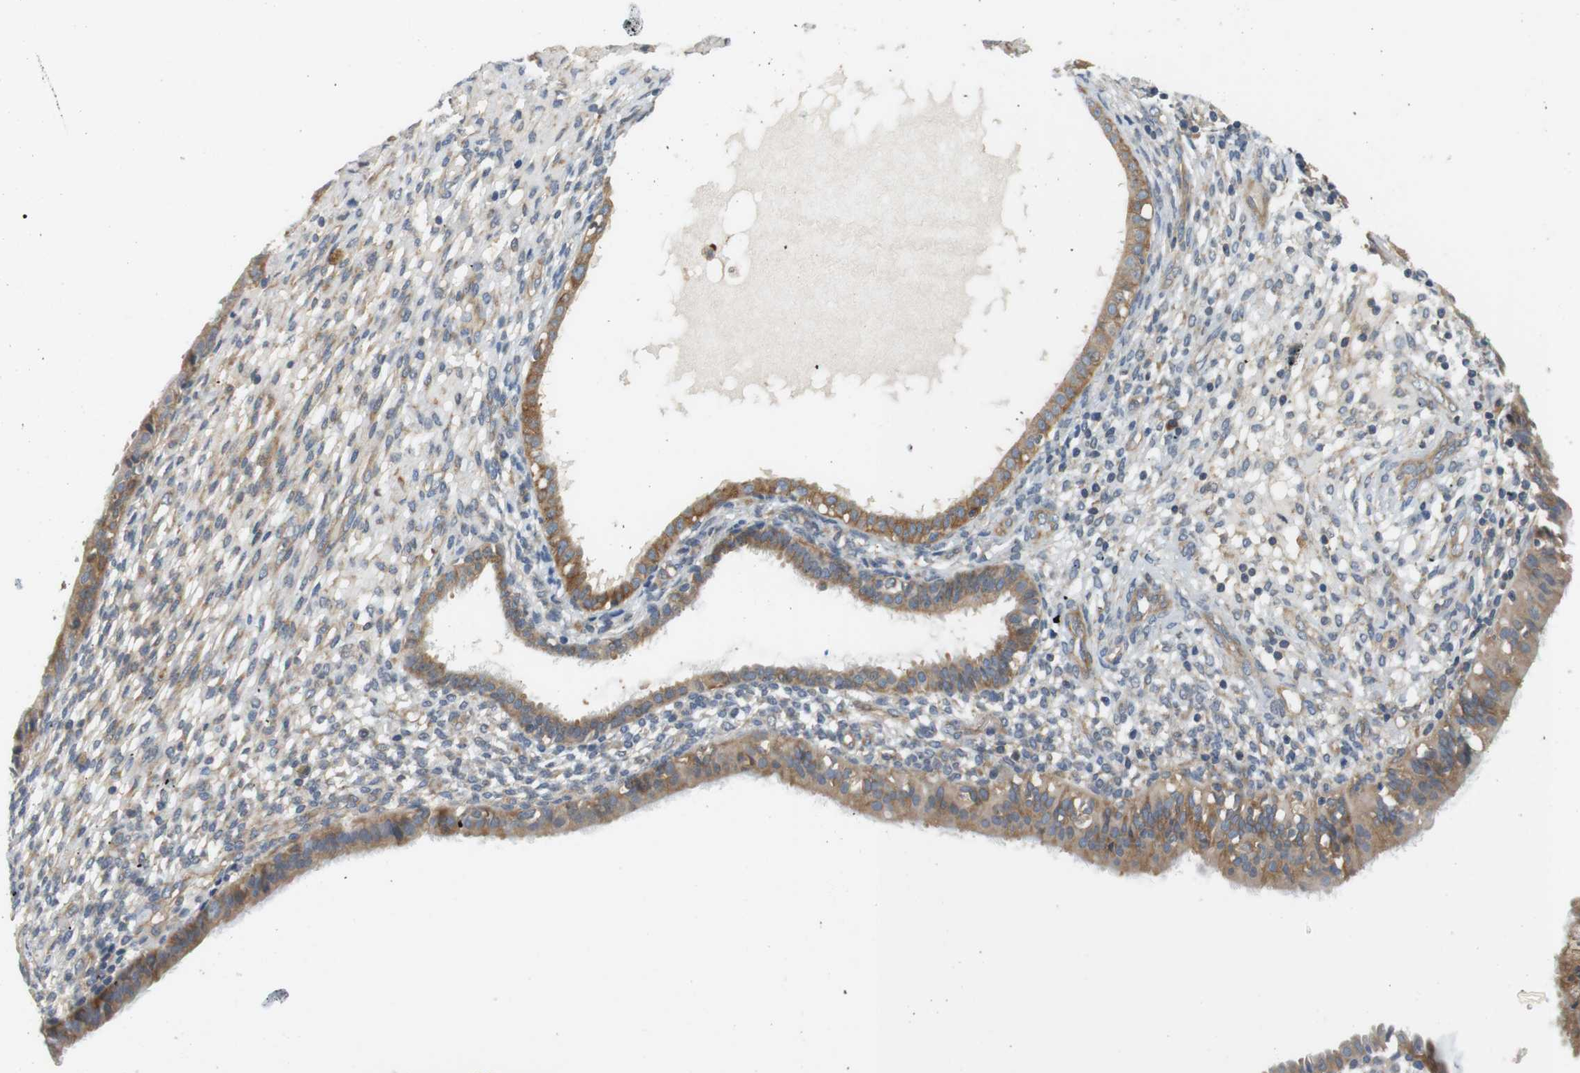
{"staining": {"intensity": "weak", "quantity": "25%-75%", "location": "cytoplasmic/membranous"}, "tissue": "endometrium", "cell_type": "Cells in endometrial stroma", "image_type": "normal", "snomed": [{"axis": "morphology", "description": "Normal tissue, NOS"}, {"axis": "topography", "description": "Endometrium"}], "caption": "A histopathology image of human endometrium stained for a protein reveals weak cytoplasmic/membranous brown staining in cells in endometrial stroma. Nuclei are stained in blue.", "gene": "SH3GLB1", "patient": {"sex": "female", "age": 61}}